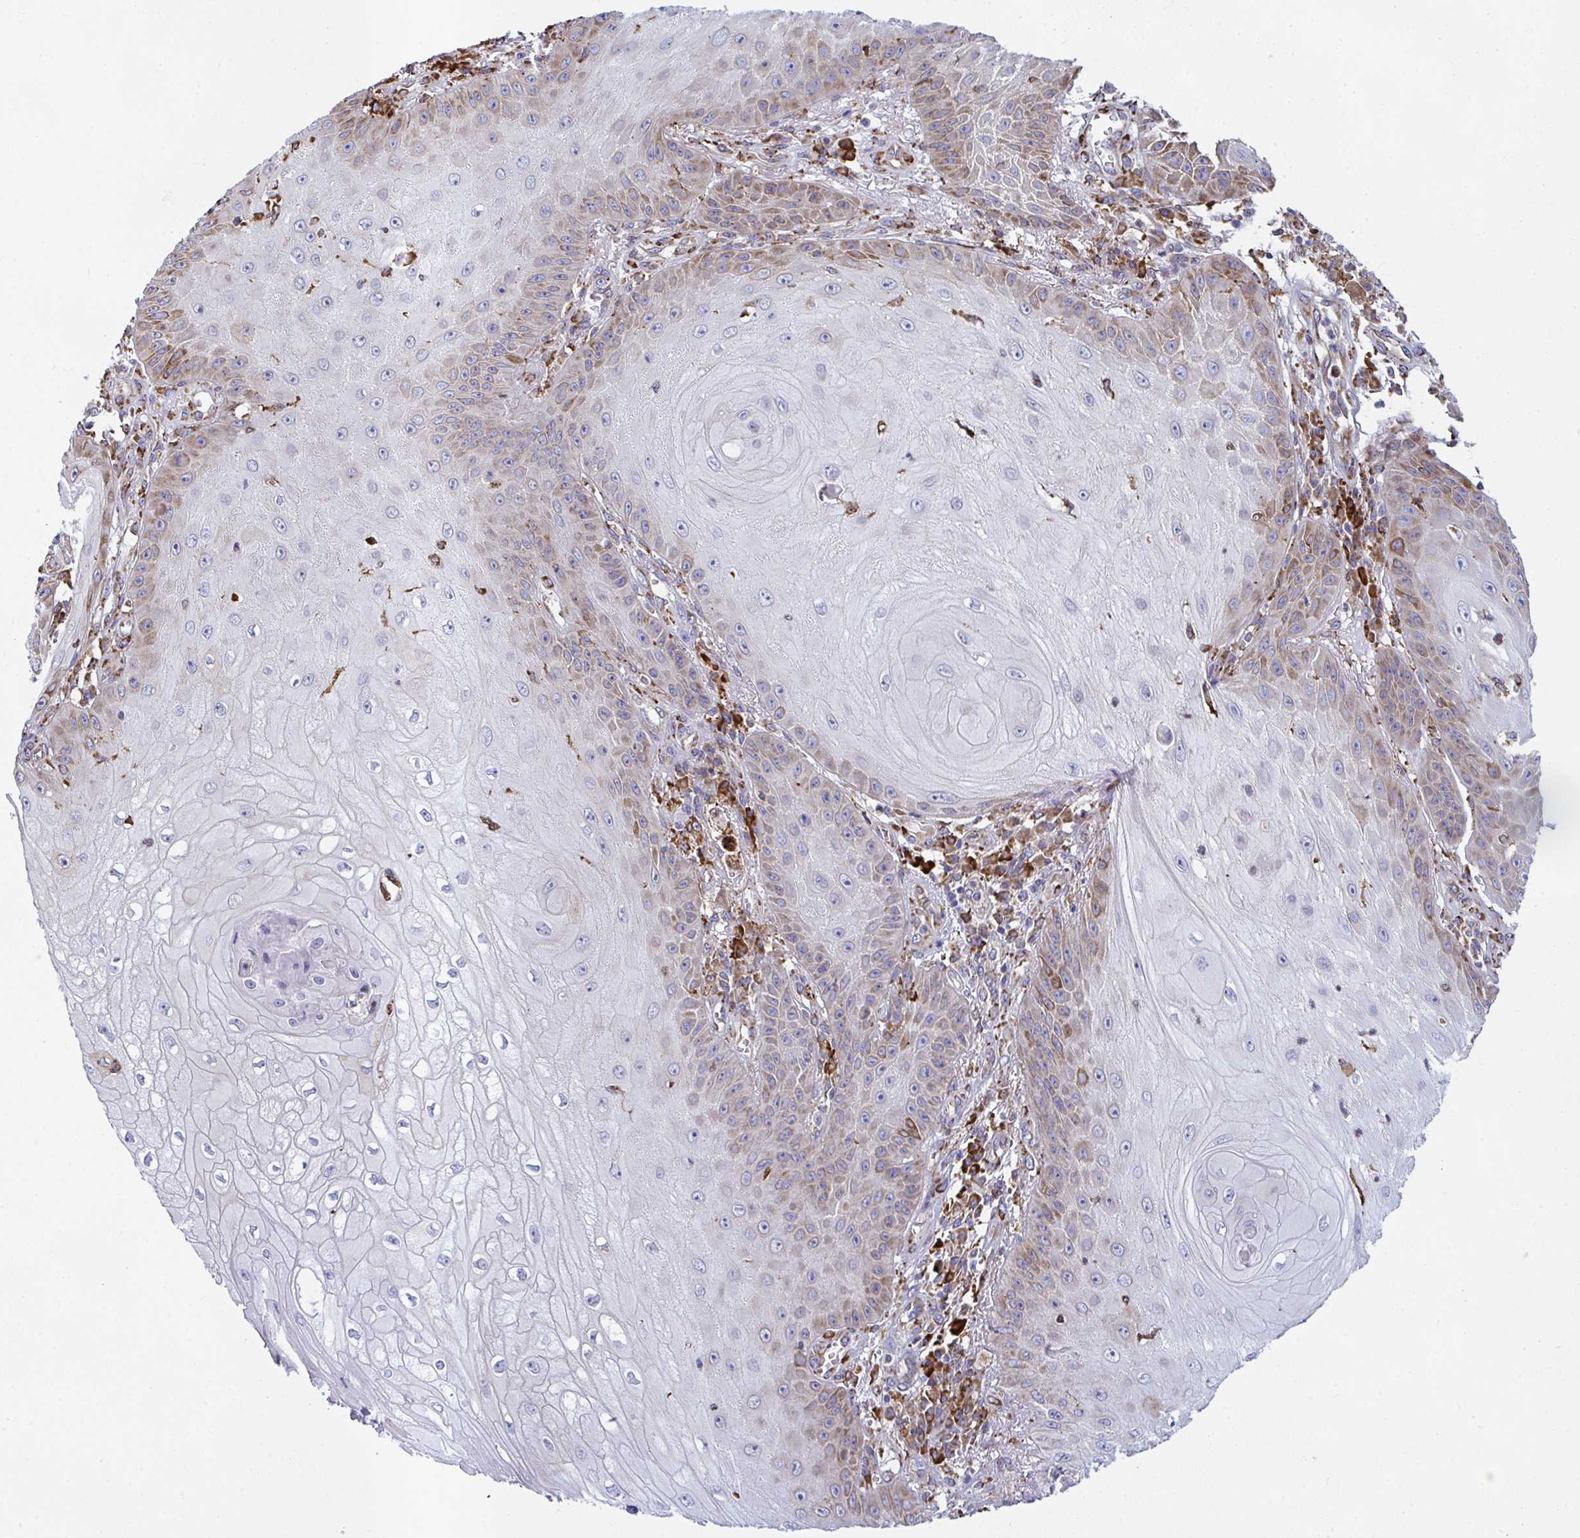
{"staining": {"intensity": "moderate", "quantity": "25%-75%", "location": "cytoplasmic/membranous"}, "tissue": "skin cancer", "cell_type": "Tumor cells", "image_type": "cancer", "snomed": [{"axis": "morphology", "description": "Squamous cell carcinoma, NOS"}, {"axis": "topography", "description": "Skin"}], "caption": "Moderate cytoplasmic/membranous positivity for a protein is identified in about 25%-75% of tumor cells of skin cancer using IHC.", "gene": "PEAK3", "patient": {"sex": "male", "age": 70}}